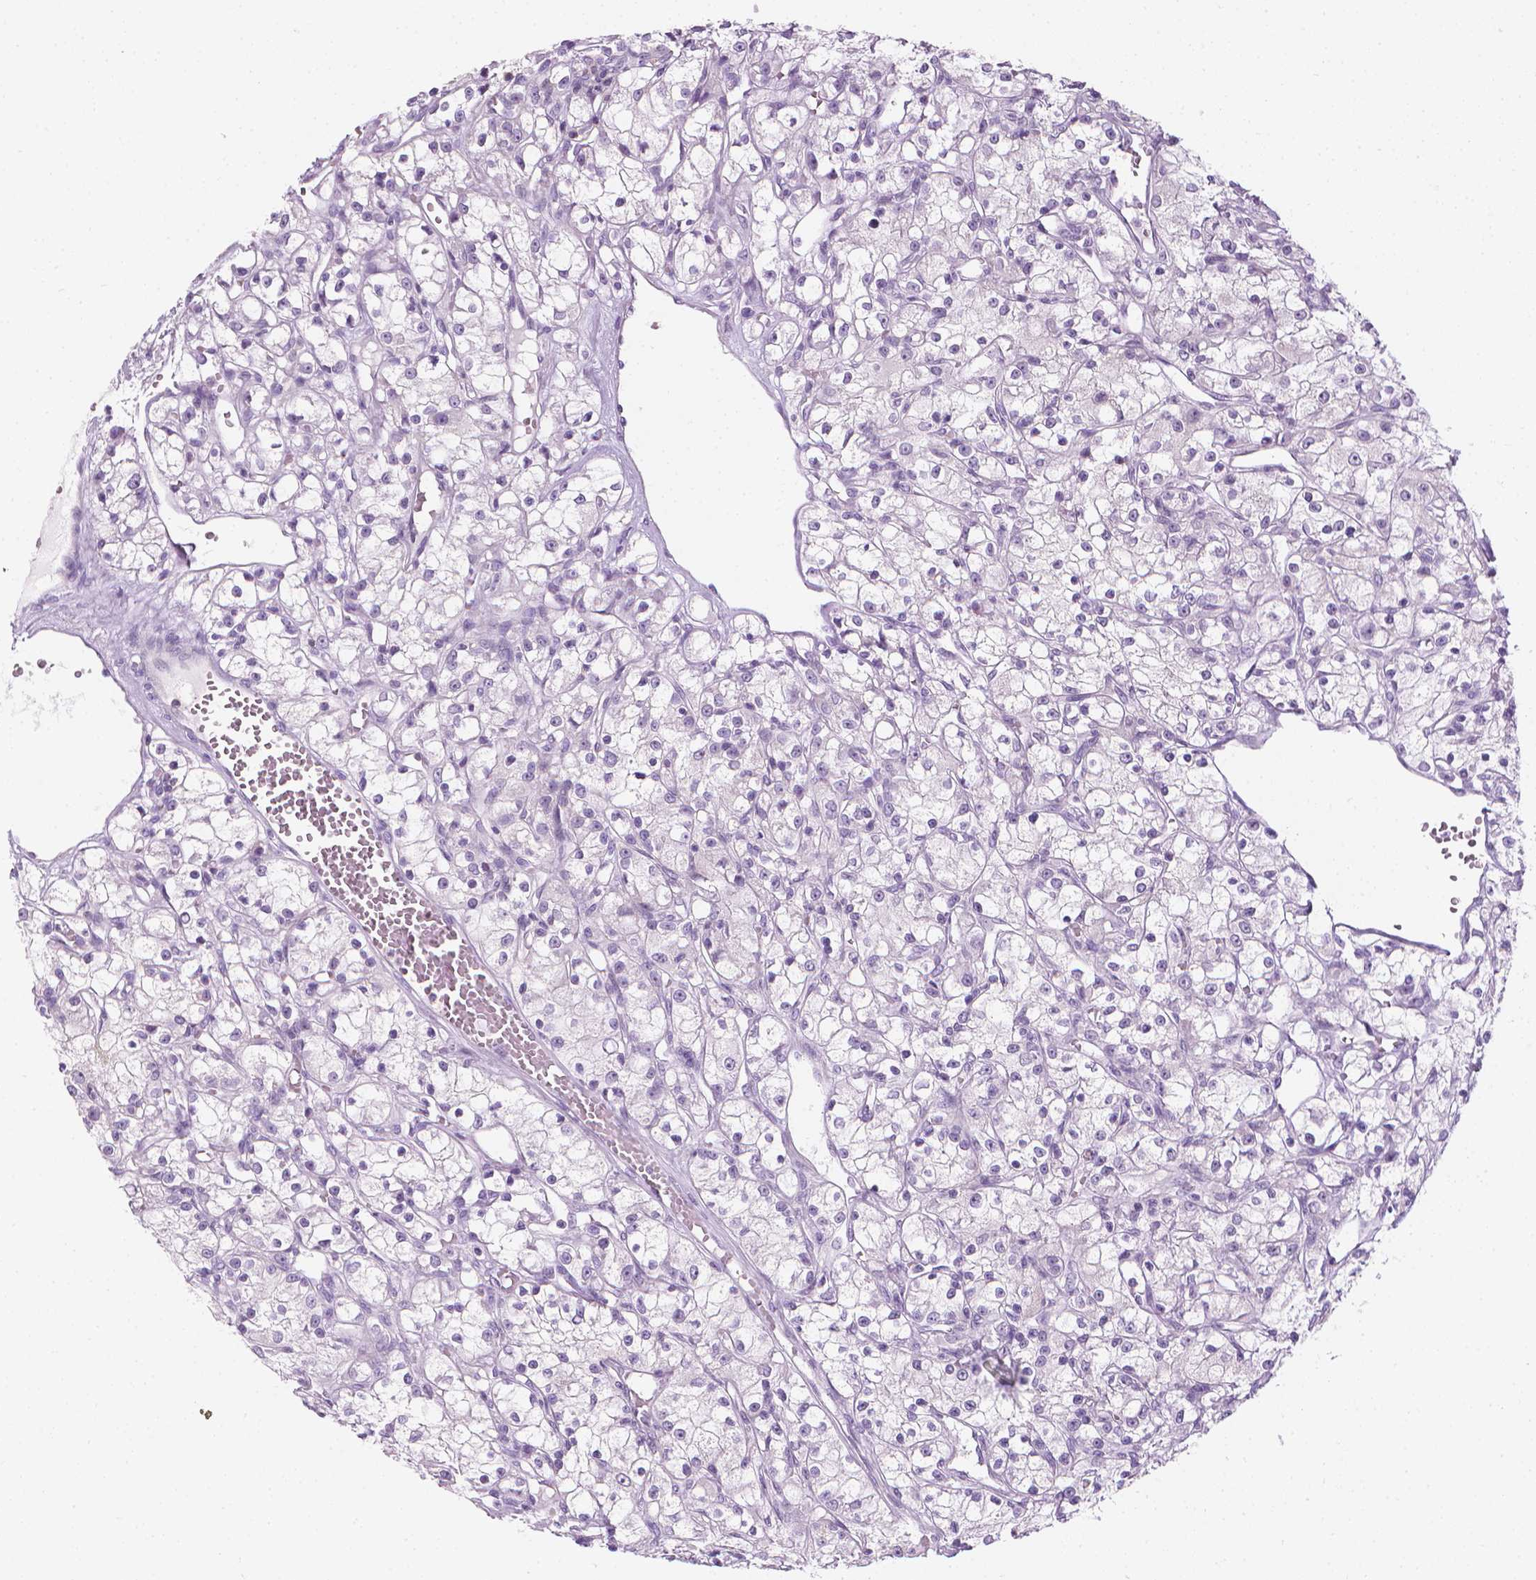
{"staining": {"intensity": "negative", "quantity": "none", "location": "none"}, "tissue": "renal cancer", "cell_type": "Tumor cells", "image_type": "cancer", "snomed": [{"axis": "morphology", "description": "Adenocarcinoma, NOS"}, {"axis": "topography", "description": "Kidney"}], "caption": "The micrograph exhibits no significant positivity in tumor cells of adenocarcinoma (renal). The staining was performed using DAB to visualize the protein expression in brown, while the nuclei were stained in blue with hematoxylin (Magnification: 20x).", "gene": "DCAF8L1", "patient": {"sex": "female", "age": 59}}